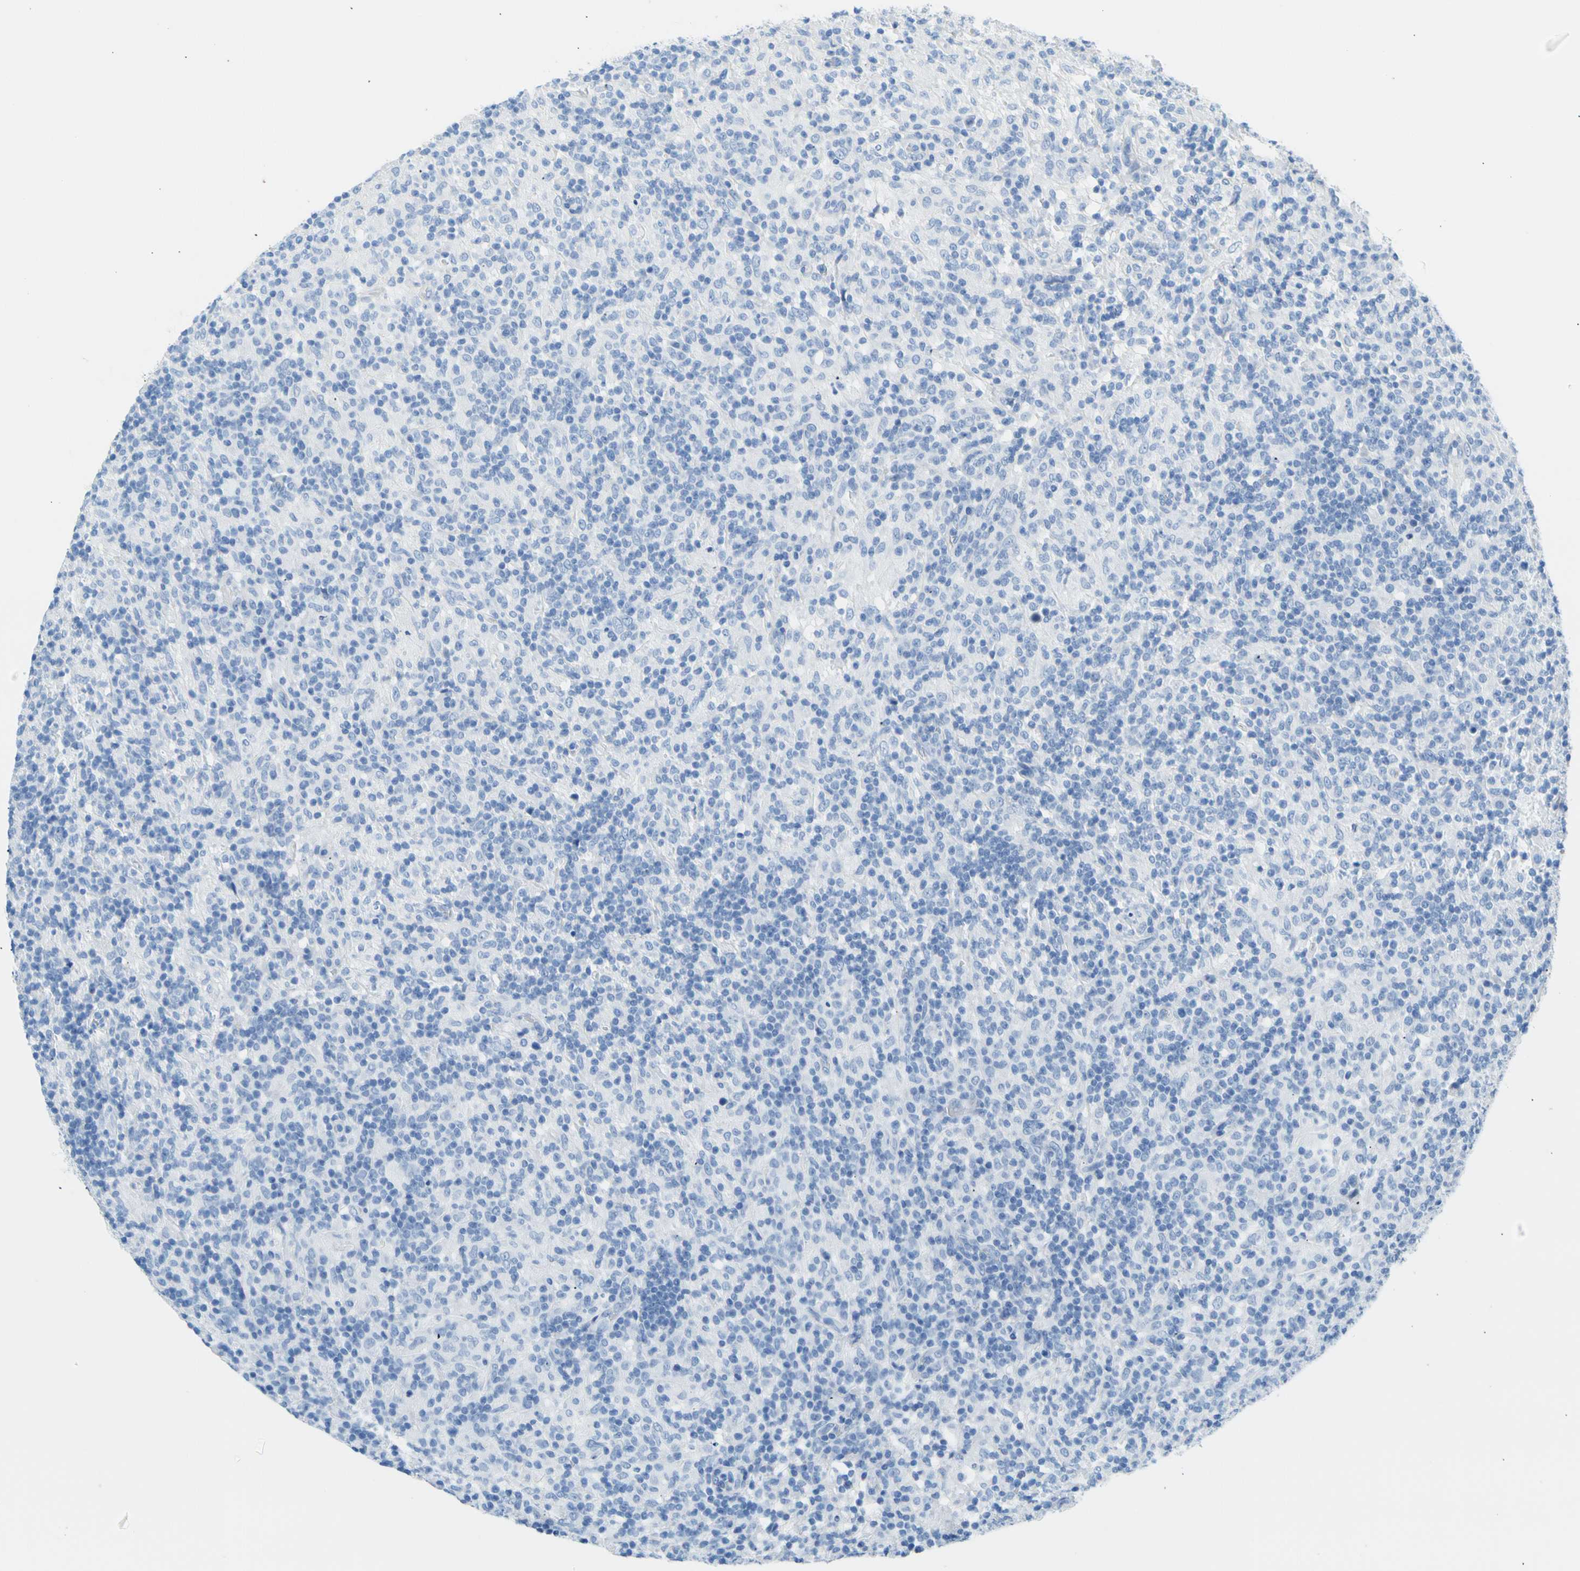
{"staining": {"intensity": "negative", "quantity": "none", "location": "none"}, "tissue": "lymphoma", "cell_type": "Tumor cells", "image_type": "cancer", "snomed": [{"axis": "morphology", "description": "Hodgkin's disease, NOS"}, {"axis": "topography", "description": "Lymph node"}], "caption": "Hodgkin's disease was stained to show a protein in brown. There is no significant expression in tumor cells.", "gene": "CEL", "patient": {"sex": "male", "age": 70}}